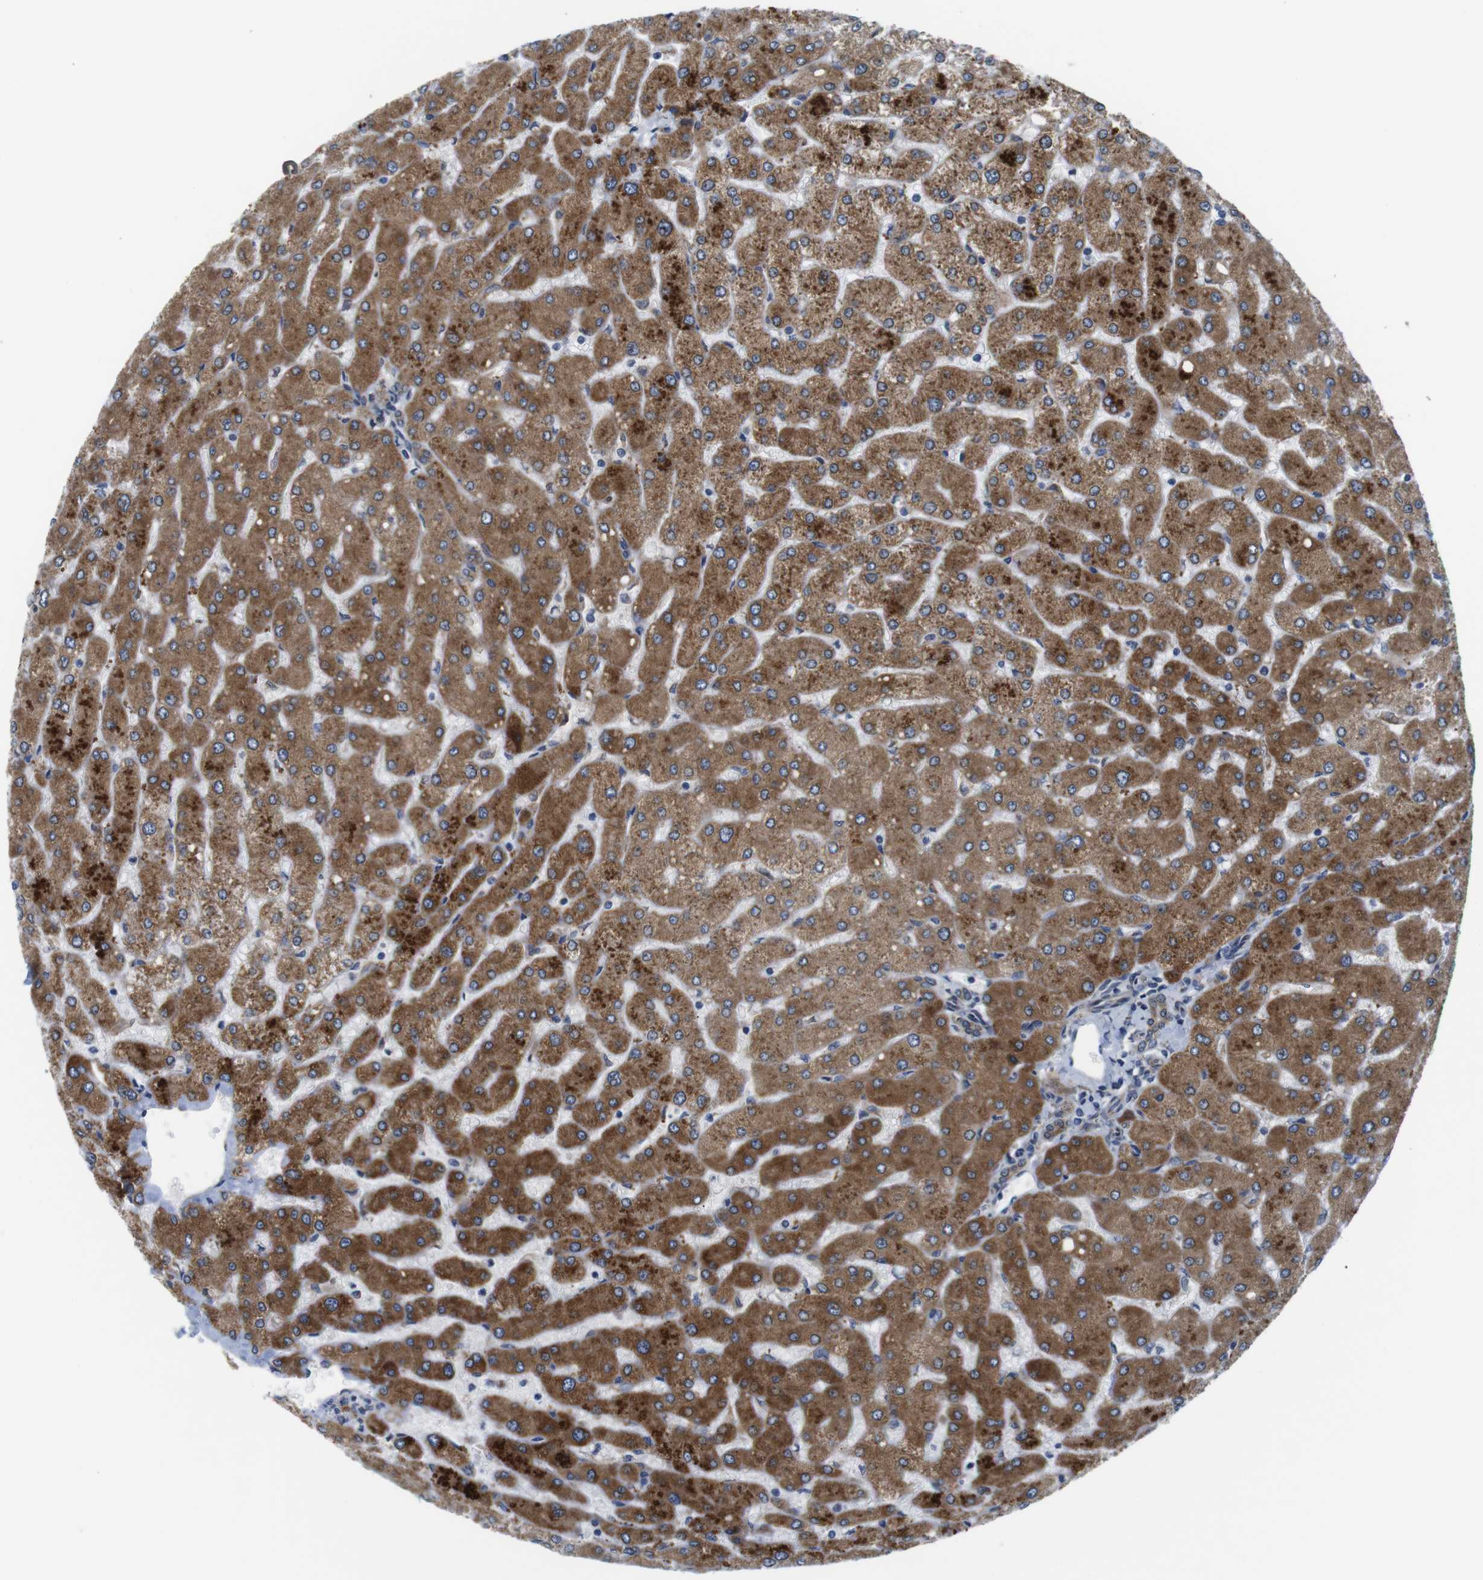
{"staining": {"intensity": "weak", "quantity": ">75%", "location": "cytoplasmic/membranous"}, "tissue": "liver", "cell_type": "Cholangiocytes", "image_type": "normal", "snomed": [{"axis": "morphology", "description": "Normal tissue, NOS"}, {"axis": "topography", "description": "Liver"}], "caption": "The photomicrograph exhibits immunohistochemical staining of unremarkable liver. There is weak cytoplasmic/membranous positivity is appreciated in about >75% of cholangiocytes.", "gene": "HACD3", "patient": {"sex": "male", "age": 55}}